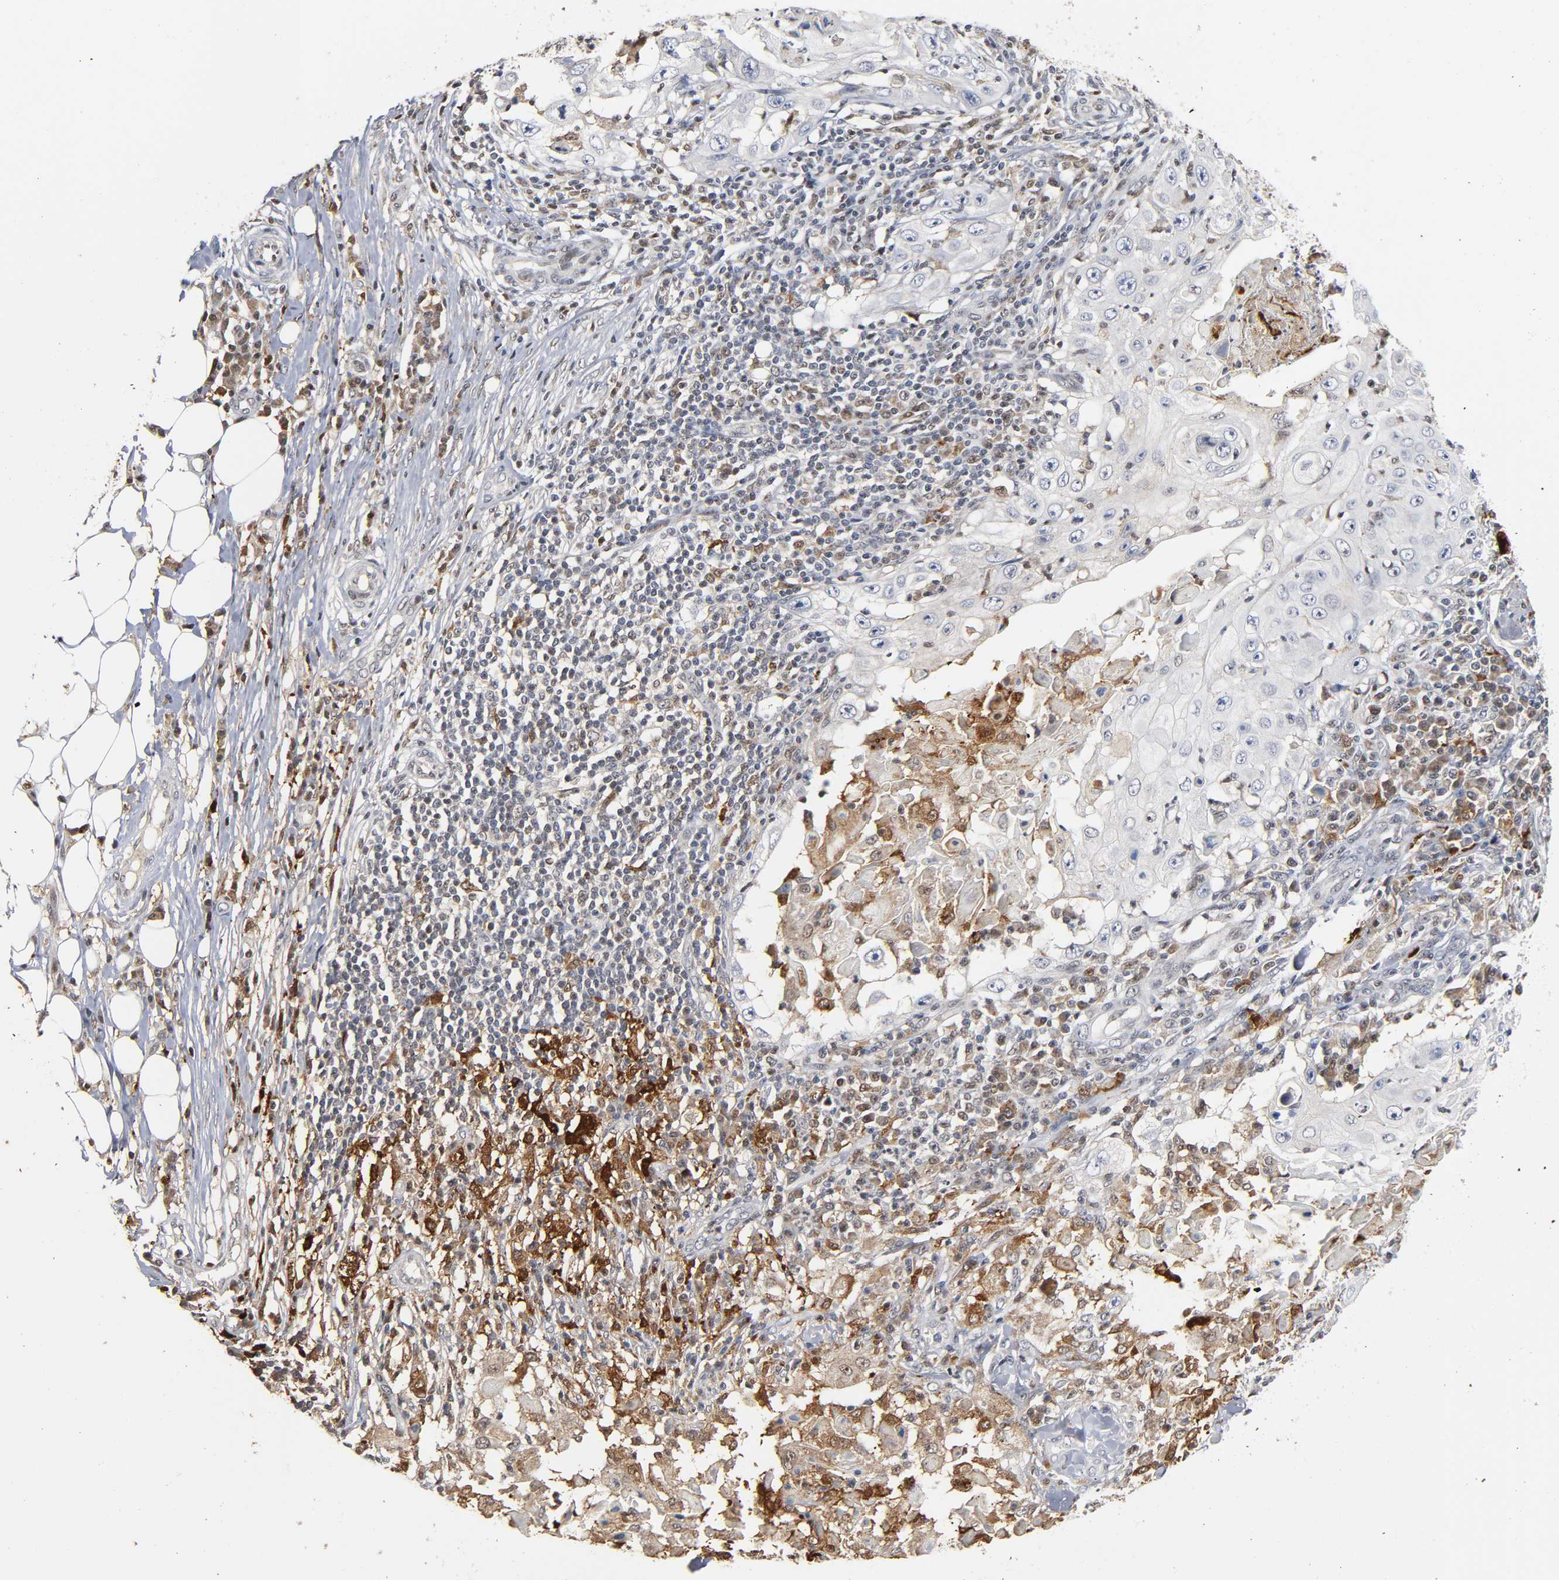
{"staining": {"intensity": "negative", "quantity": "none", "location": "none"}, "tissue": "skin cancer", "cell_type": "Tumor cells", "image_type": "cancer", "snomed": [{"axis": "morphology", "description": "Squamous cell carcinoma, NOS"}, {"axis": "topography", "description": "Skin"}], "caption": "This is a image of immunohistochemistry staining of squamous cell carcinoma (skin), which shows no positivity in tumor cells.", "gene": "KAT2B", "patient": {"sex": "male", "age": 86}}